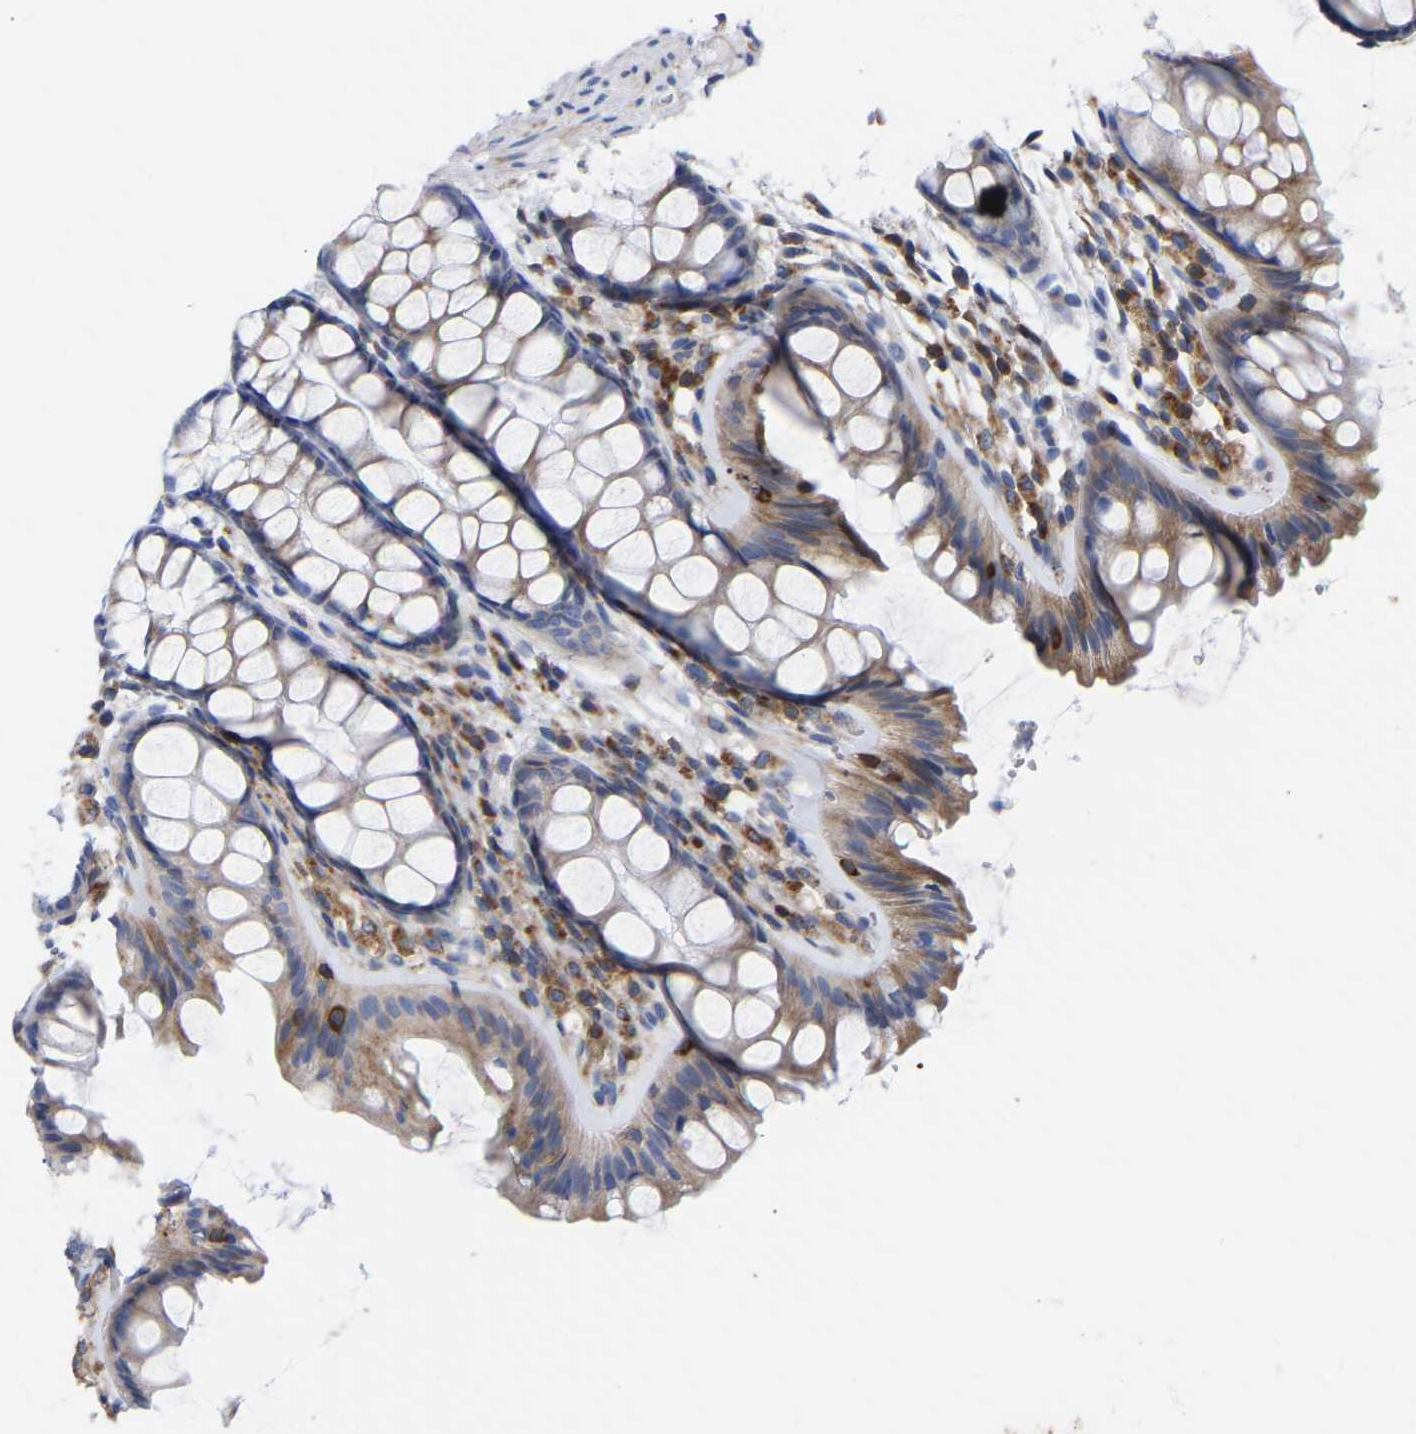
{"staining": {"intensity": "negative", "quantity": "none", "location": "none"}, "tissue": "colon", "cell_type": "Endothelial cells", "image_type": "normal", "snomed": [{"axis": "morphology", "description": "Normal tissue, NOS"}, {"axis": "topography", "description": "Colon"}], "caption": "IHC image of normal colon: human colon stained with DAB (3,3'-diaminobenzidine) shows no significant protein staining in endothelial cells.", "gene": "PTPN7", "patient": {"sex": "female", "age": 56}}